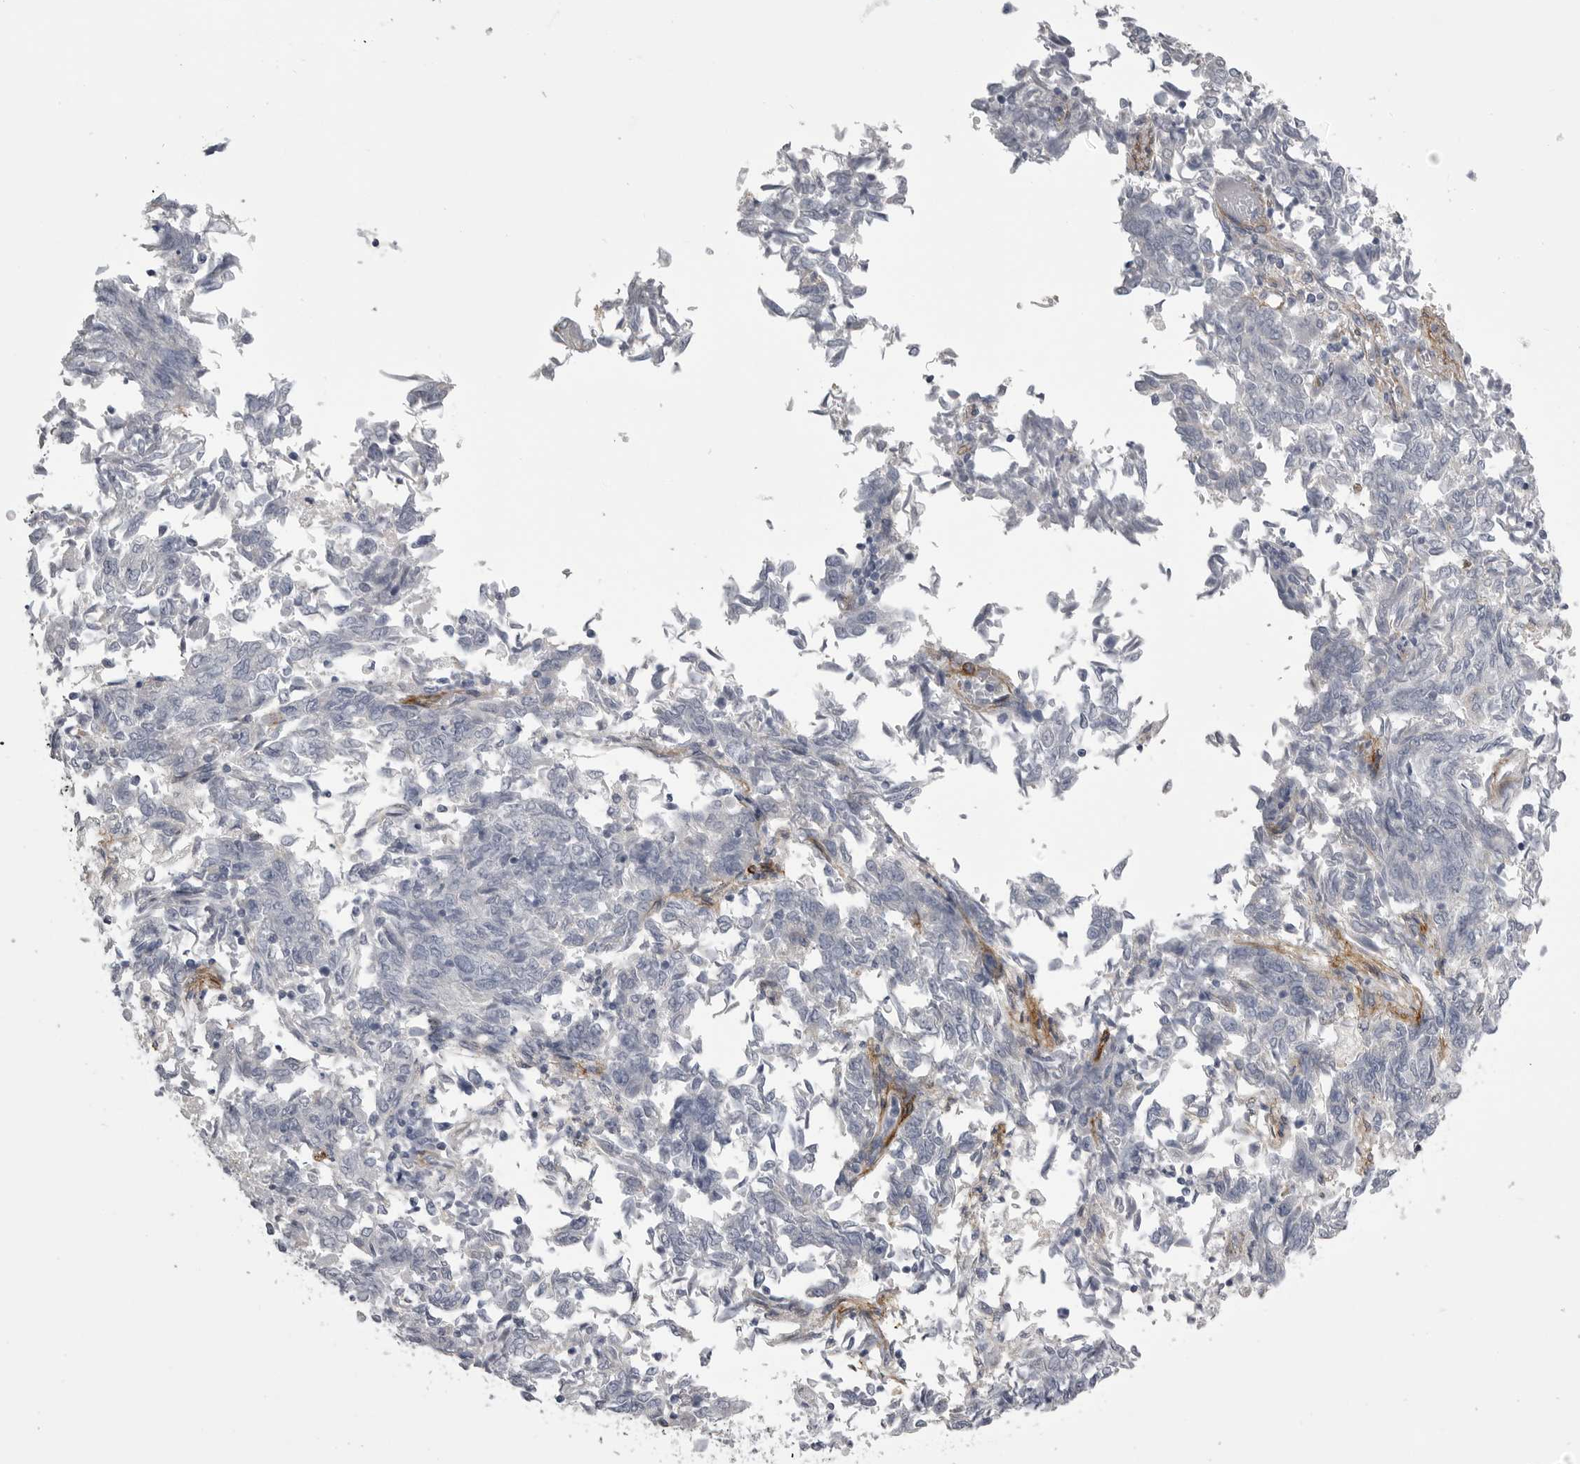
{"staining": {"intensity": "negative", "quantity": "none", "location": "none"}, "tissue": "endometrial cancer", "cell_type": "Tumor cells", "image_type": "cancer", "snomed": [{"axis": "morphology", "description": "Adenocarcinoma, NOS"}, {"axis": "topography", "description": "Endometrium"}], "caption": "Human endometrial cancer (adenocarcinoma) stained for a protein using IHC shows no positivity in tumor cells.", "gene": "AOC3", "patient": {"sex": "female", "age": 80}}